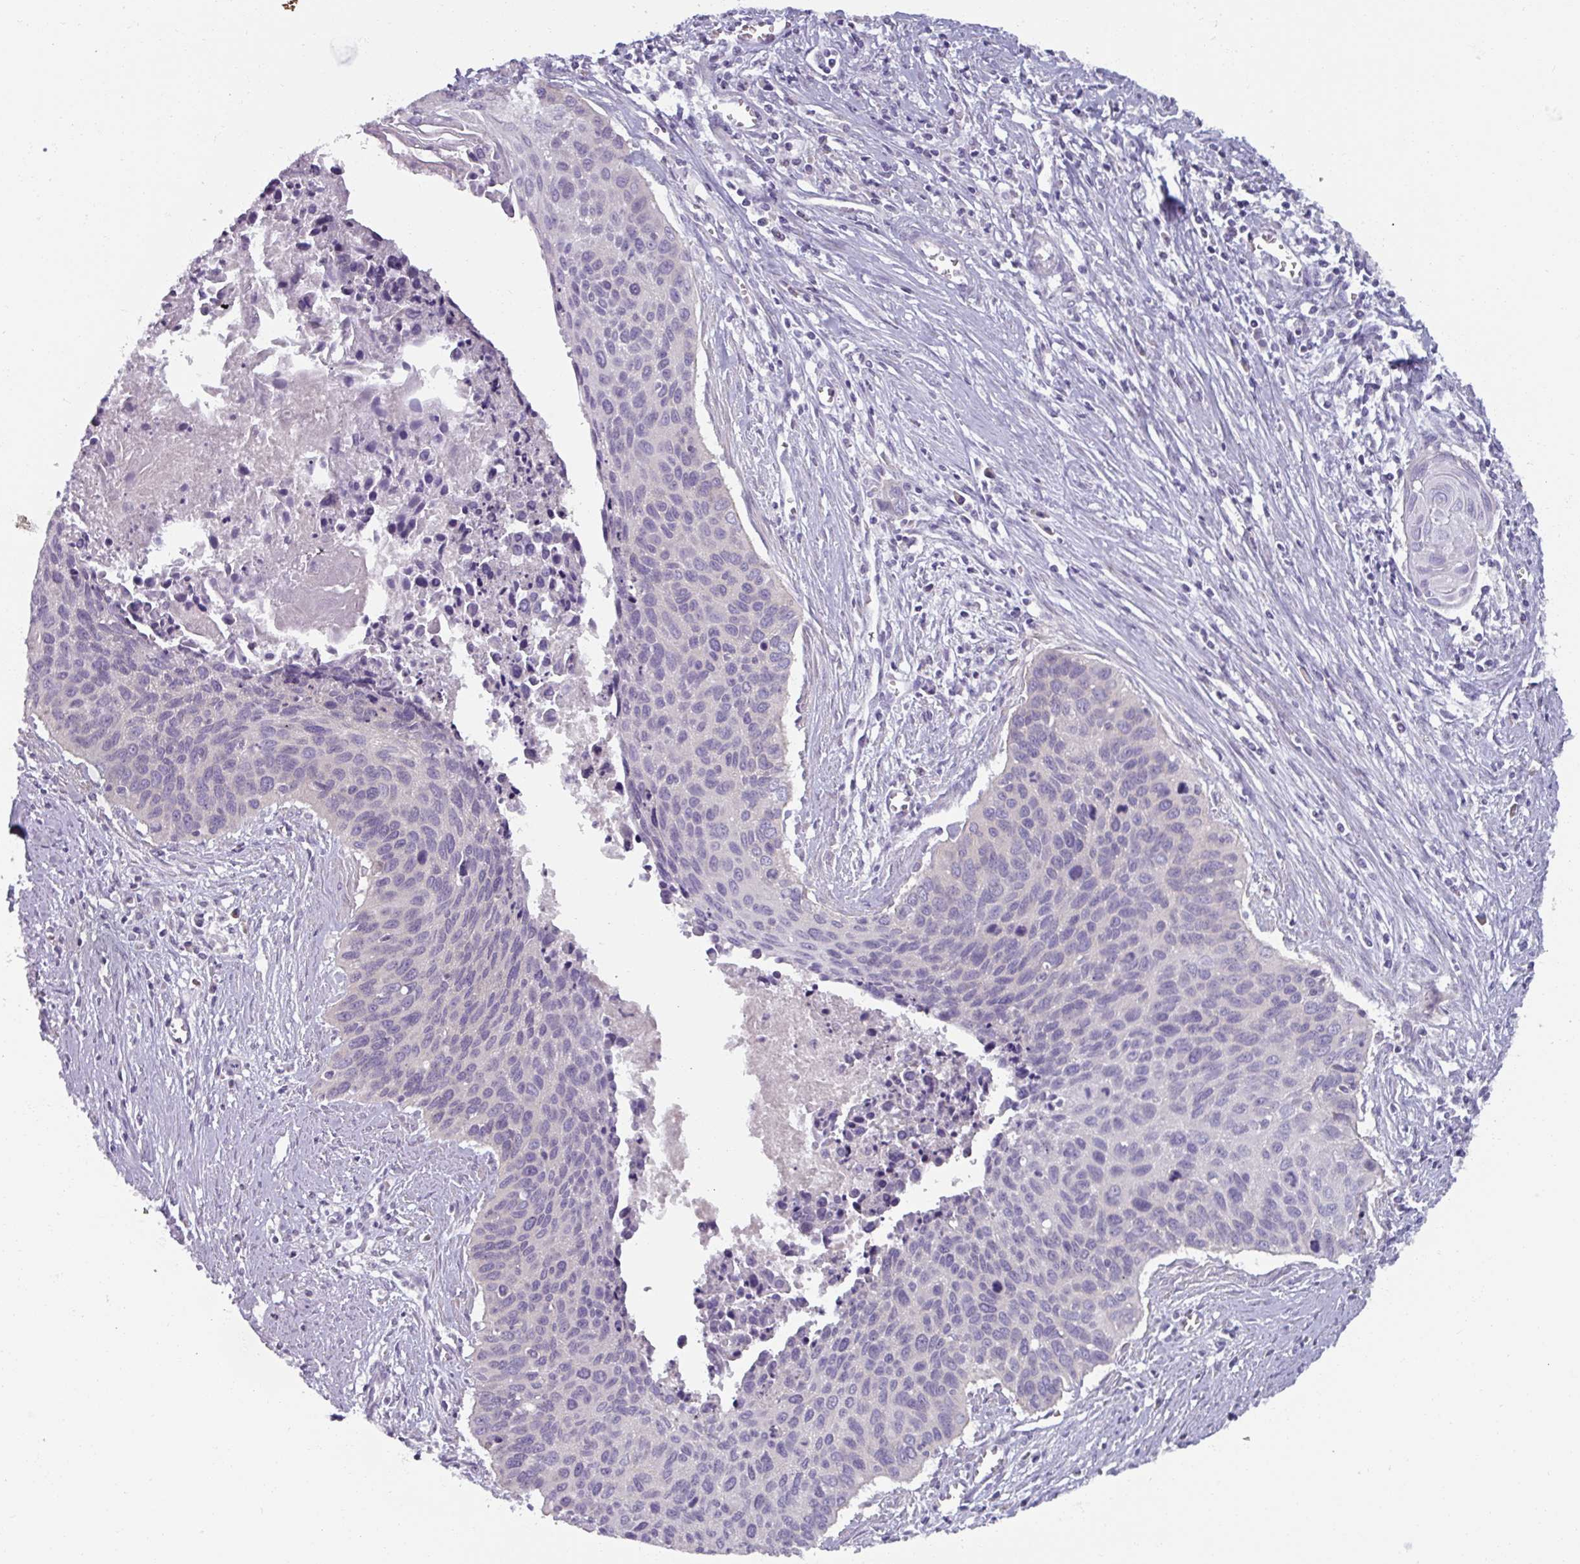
{"staining": {"intensity": "negative", "quantity": "none", "location": "none"}, "tissue": "cervical cancer", "cell_type": "Tumor cells", "image_type": "cancer", "snomed": [{"axis": "morphology", "description": "Squamous cell carcinoma, NOS"}, {"axis": "topography", "description": "Cervix"}], "caption": "Immunohistochemistry of cervical squamous cell carcinoma shows no expression in tumor cells.", "gene": "SMIM11", "patient": {"sex": "female", "age": 55}}